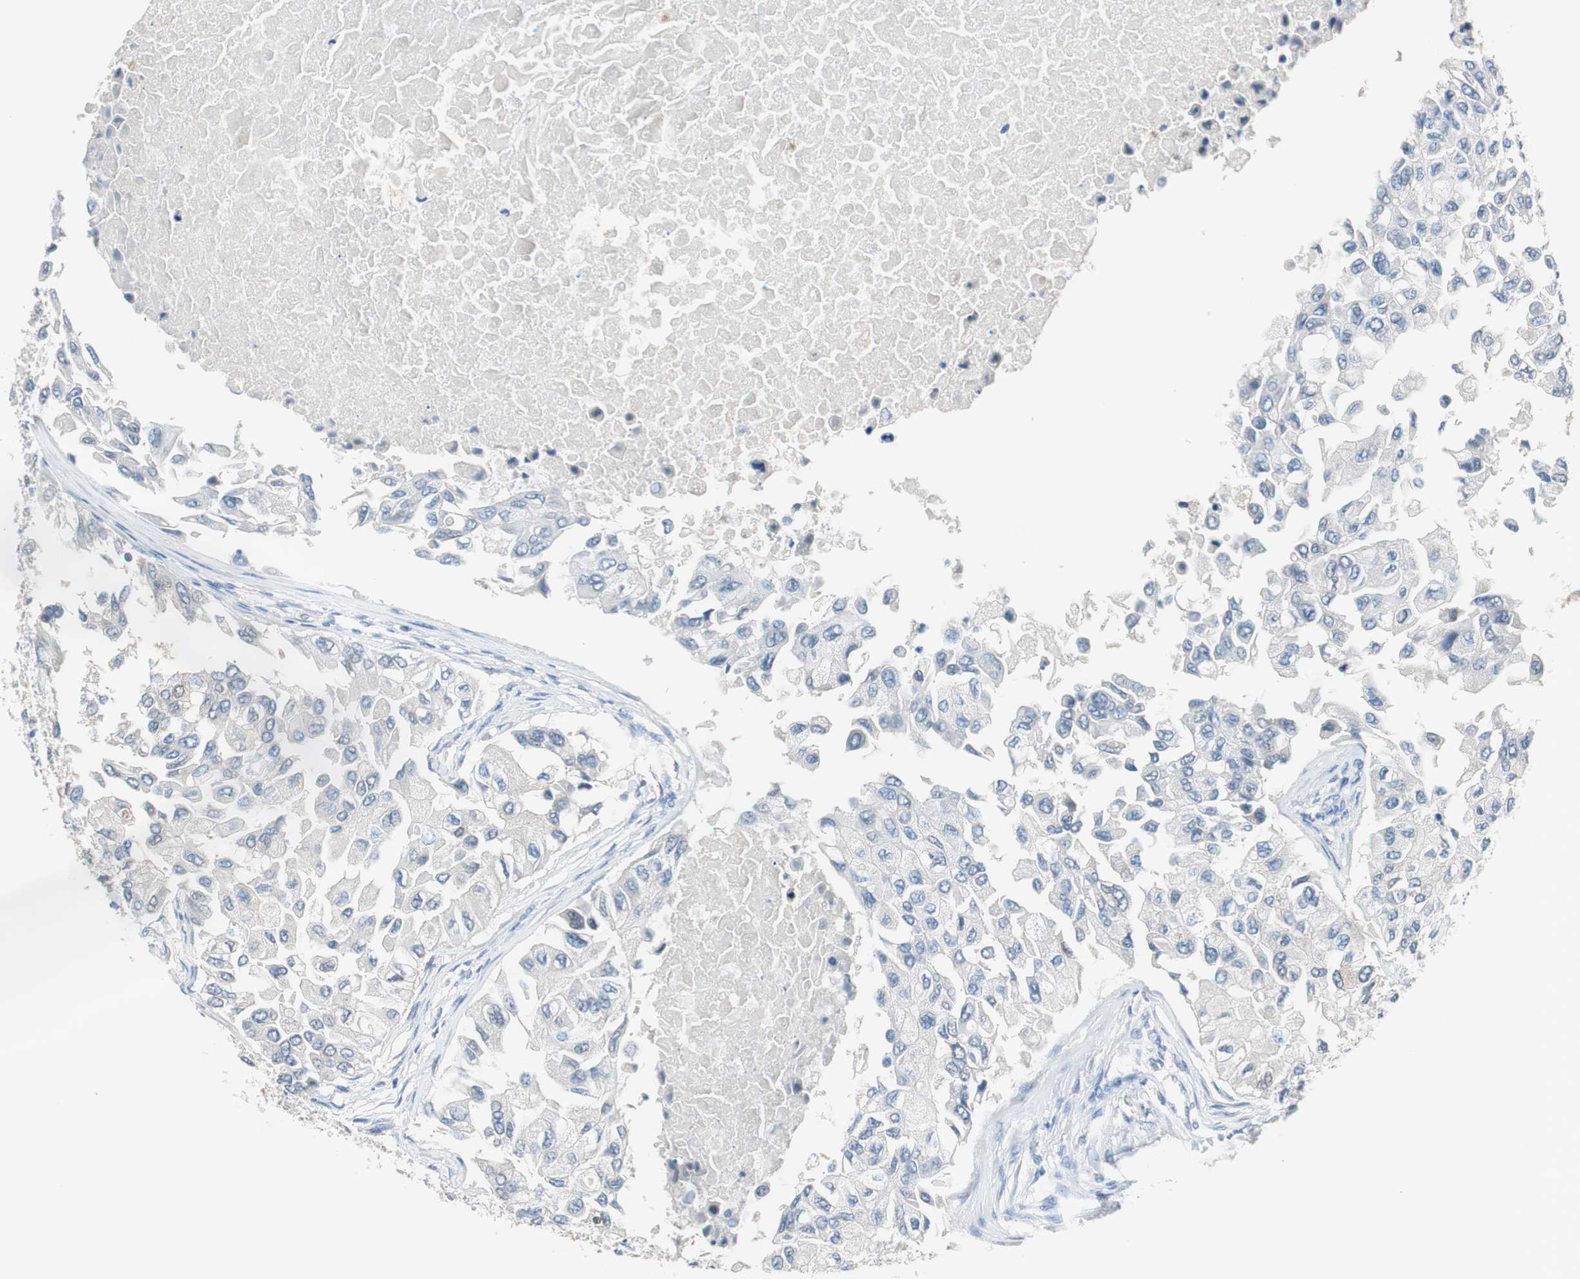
{"staining": {"intensity": "negative", "quantity": "none", "location": "none"}, "tissue": "breast cancer", "cell_type": "Tumor cells", "image_type": "cancer", "snomed": [{"axis": "morphology", "description": "Normal tissue, NOS"}, {"axis": "morphology", "description": "Duct carcinoma"}, {"axis": "topography", "description": "Breast"}], "caption": "This is an immunohistochemistry (IHC) photomicrograph of human breast infiltrating ductal carcinoma. There is no staining in tumor cells.", "gene": "FBP1", "patient": {"sex": "female", "age": 49}}